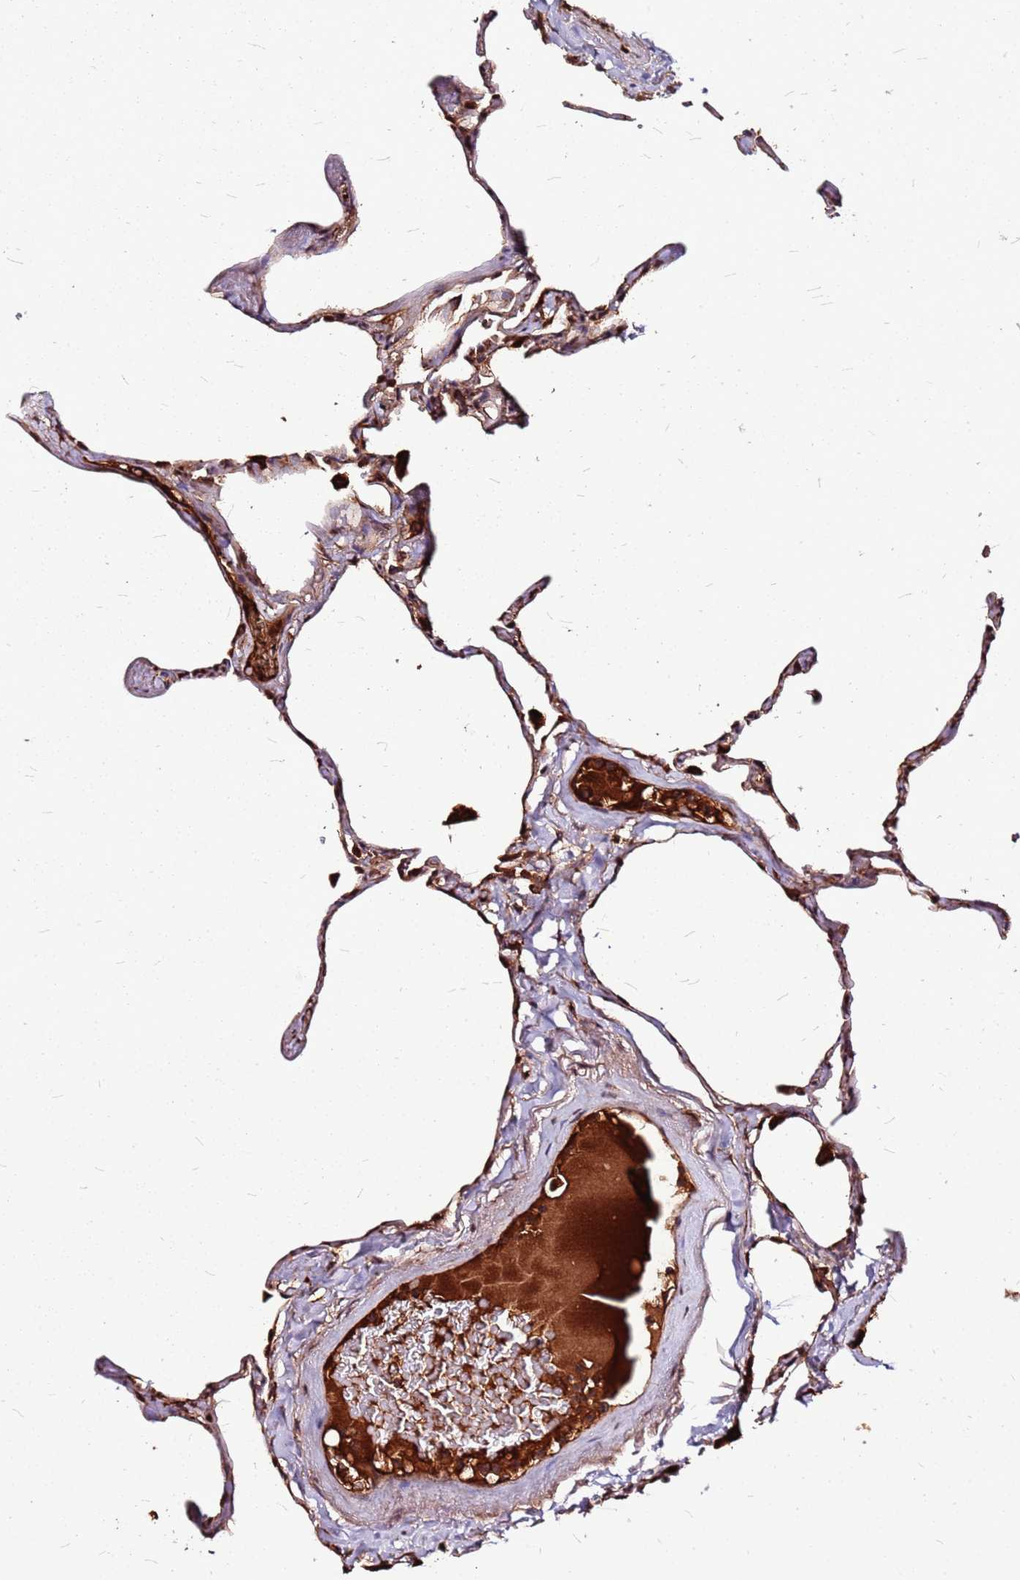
{"staining": {"intensity": "moderate", "quantity": ">75%", "location": "cytoplasmic/membranous"}, "tissue": "lung", "cell_type": "Alveolar cells", "image_type": "normal", "snomed": [{"axis": "morphology", "description": "Normal tissue, NOS"}, {"axis": "topography", "description": "Lung"}], "caption": "A medium amount of moderate cytoplasmic/membranous staining is seen in about >75% of alveolar cells in benign lung.", "gene": "LYPLAL1", "patient": {"sex": "male", "age": 65}}